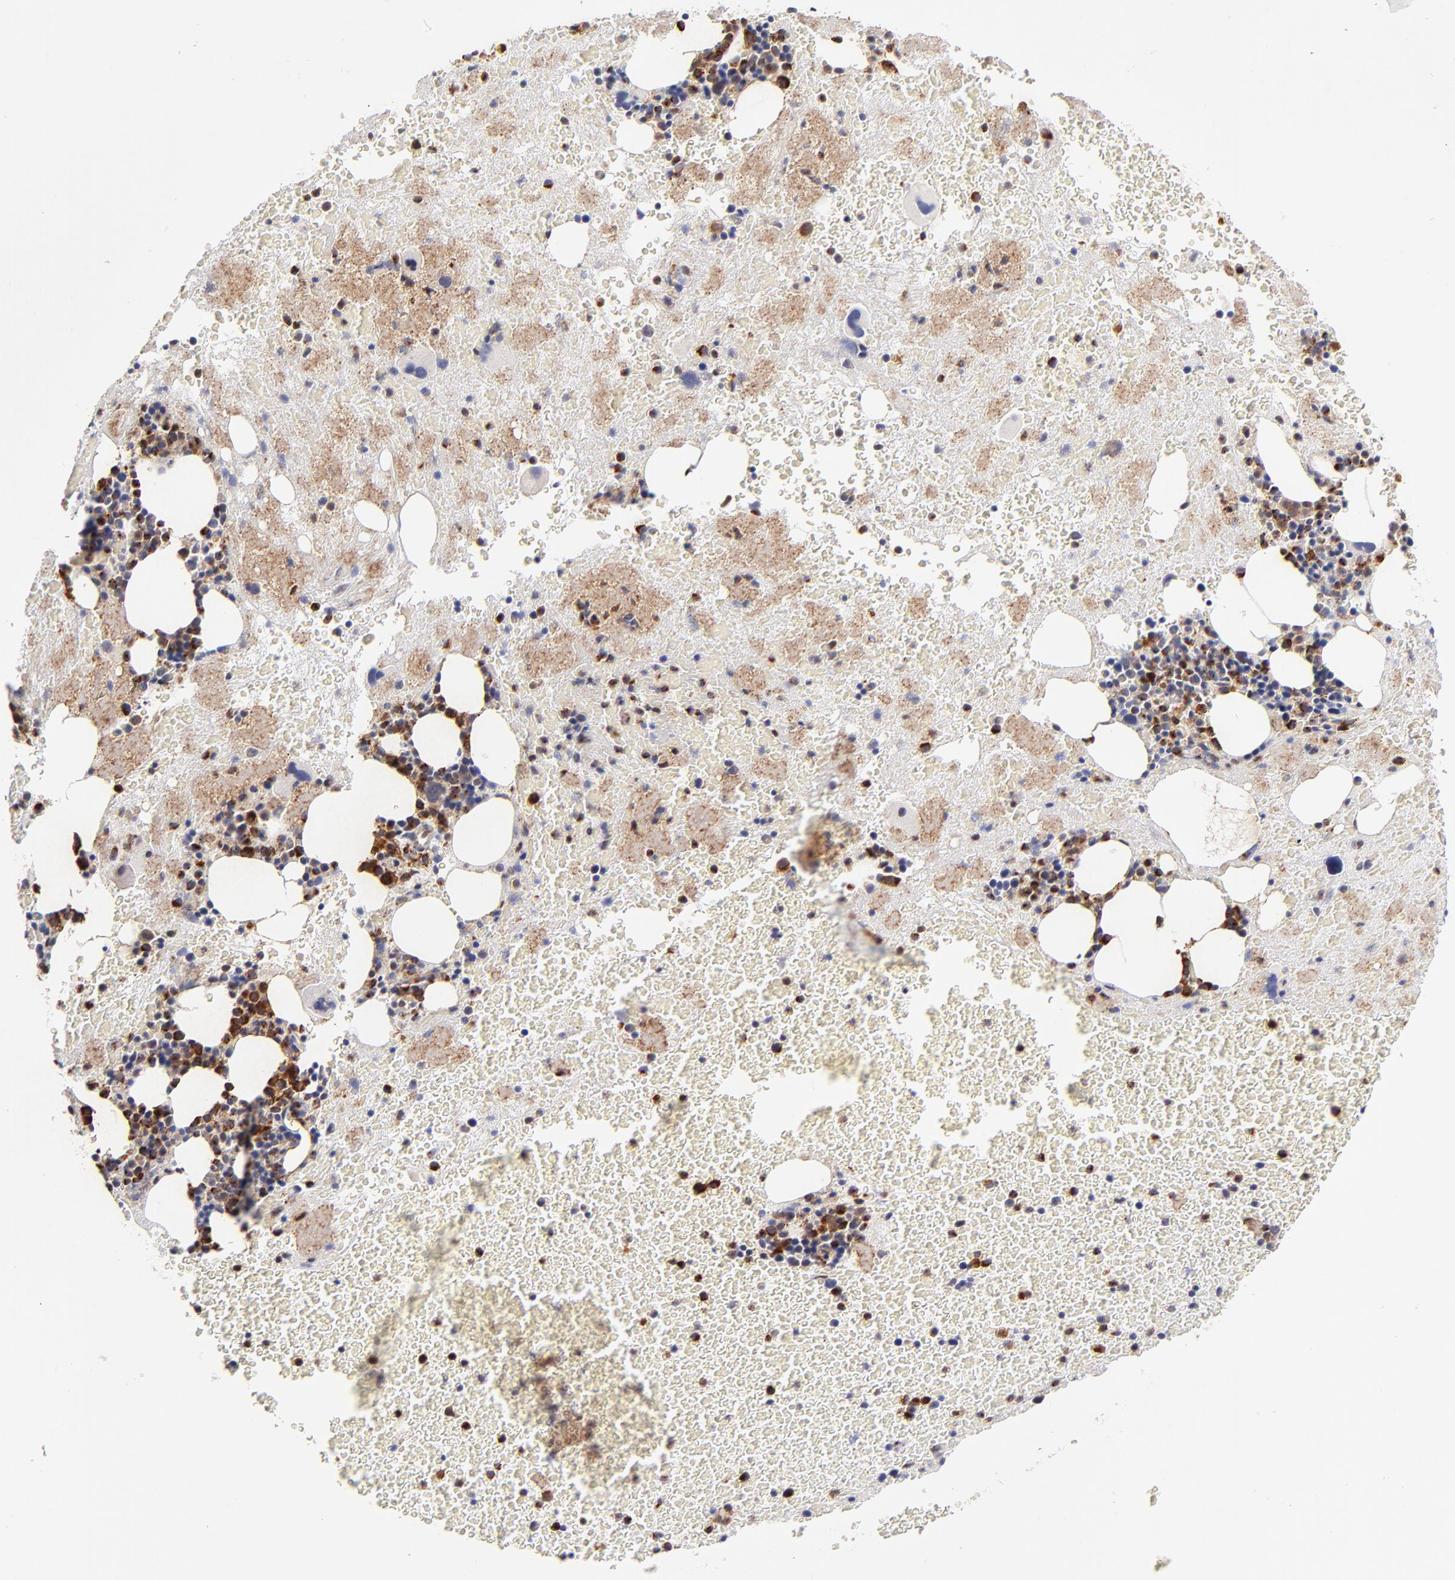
{"staining": {"intensity": "strong", "quantity": "25%-75%", "location": "cytoplasmic/membranous"}, "tissue": "bone marrow", "cell_type": "Hematopoietic cells", "image_type": "normal", "snomed": [{"axis": "morphology", "description": "Normal tissue, NOS"}, {"axis": "topography", "description": "Bone marrow"}], "caption": "Human bone marrow stained with a brown dye reveals strong cytoplasmic/membranous positive positivity in about 25%-75% of hematopoietic cells.", "gene": "ZNF10", "patient": {"sex": "male", "age": 76}}